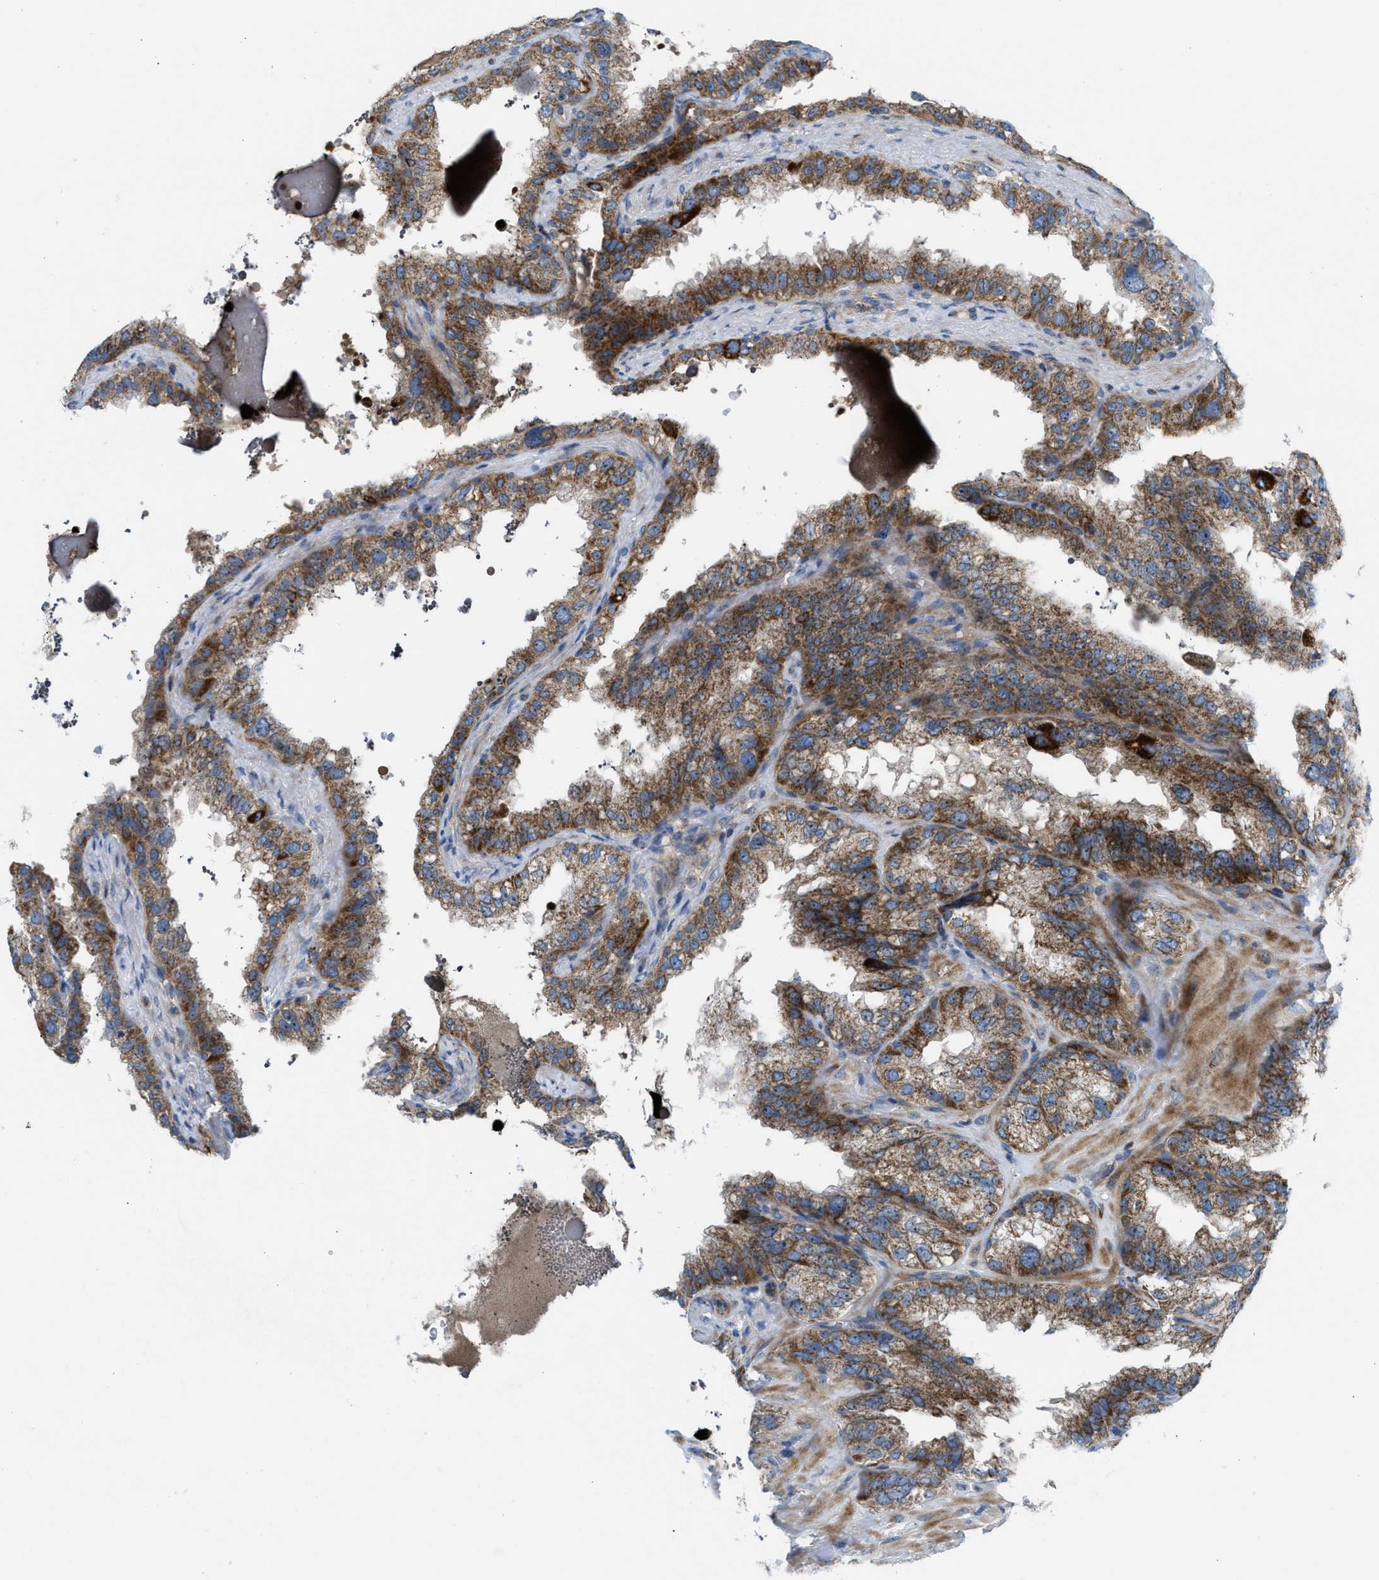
{"staining": {"intensity": "moderate", "quantity": ">75%", "location": "cytoplasmic/membranous"}, "tissue": "seminal vesicle", "cell_type": "Glandular cells", "image_type": "normal", "snomed": [{"axis": "morphology", "description": "Normal tissue, NOS"}, {"axis": "topography", "description": "Seminal veicle"}], "caption": "Protein expression analysis of normal human seminal vesicle reveals moderate cytoplasmic/membranous staining in approximately >75% of glandular cells.", "gene": "TPH1", "patient": {"sex": "male", "age": 68}}